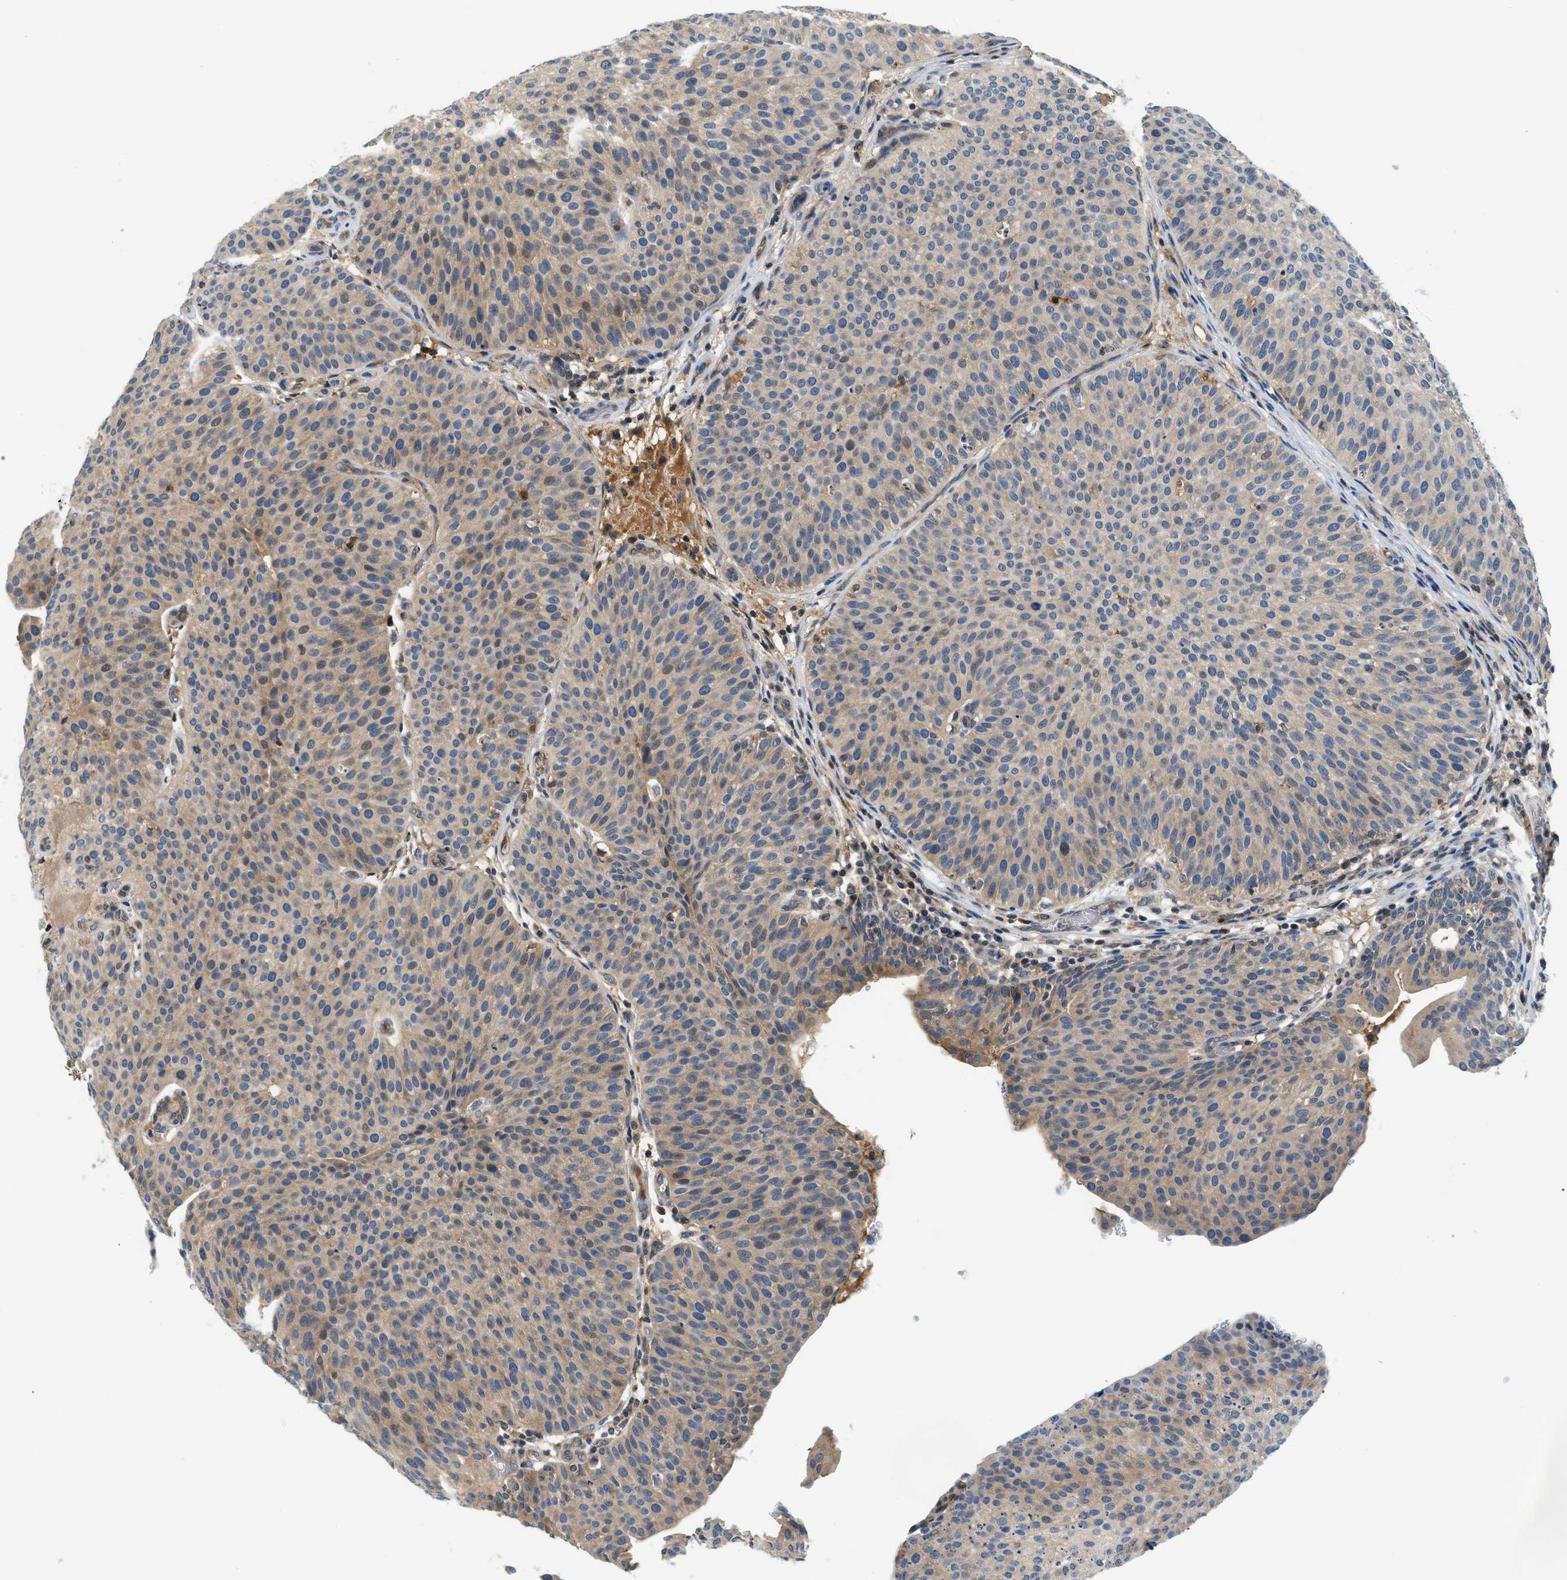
{"staining": {"intensity": "weak", "quantity": "<25%", "location": "cytoplasmic/membranous"}, "tissue": "urothelial cancer", "cell_type": "Tumor cells", "image_type": "cancer", "snomed": [{"axis": "morphology", "description": "Urothelial carcinoma, Low grade"}, {"axis": "topography", "description": "Smooth muscle"}, {"axis": "topography", "description": "Urinary bladder"}], "caption": "Micrograph shows no protein positivity in tumor cells of low-grade urothelial carcinoma tissue.", "gene": "KCNK1", "patient": {"sex": "male", "age": 60}}